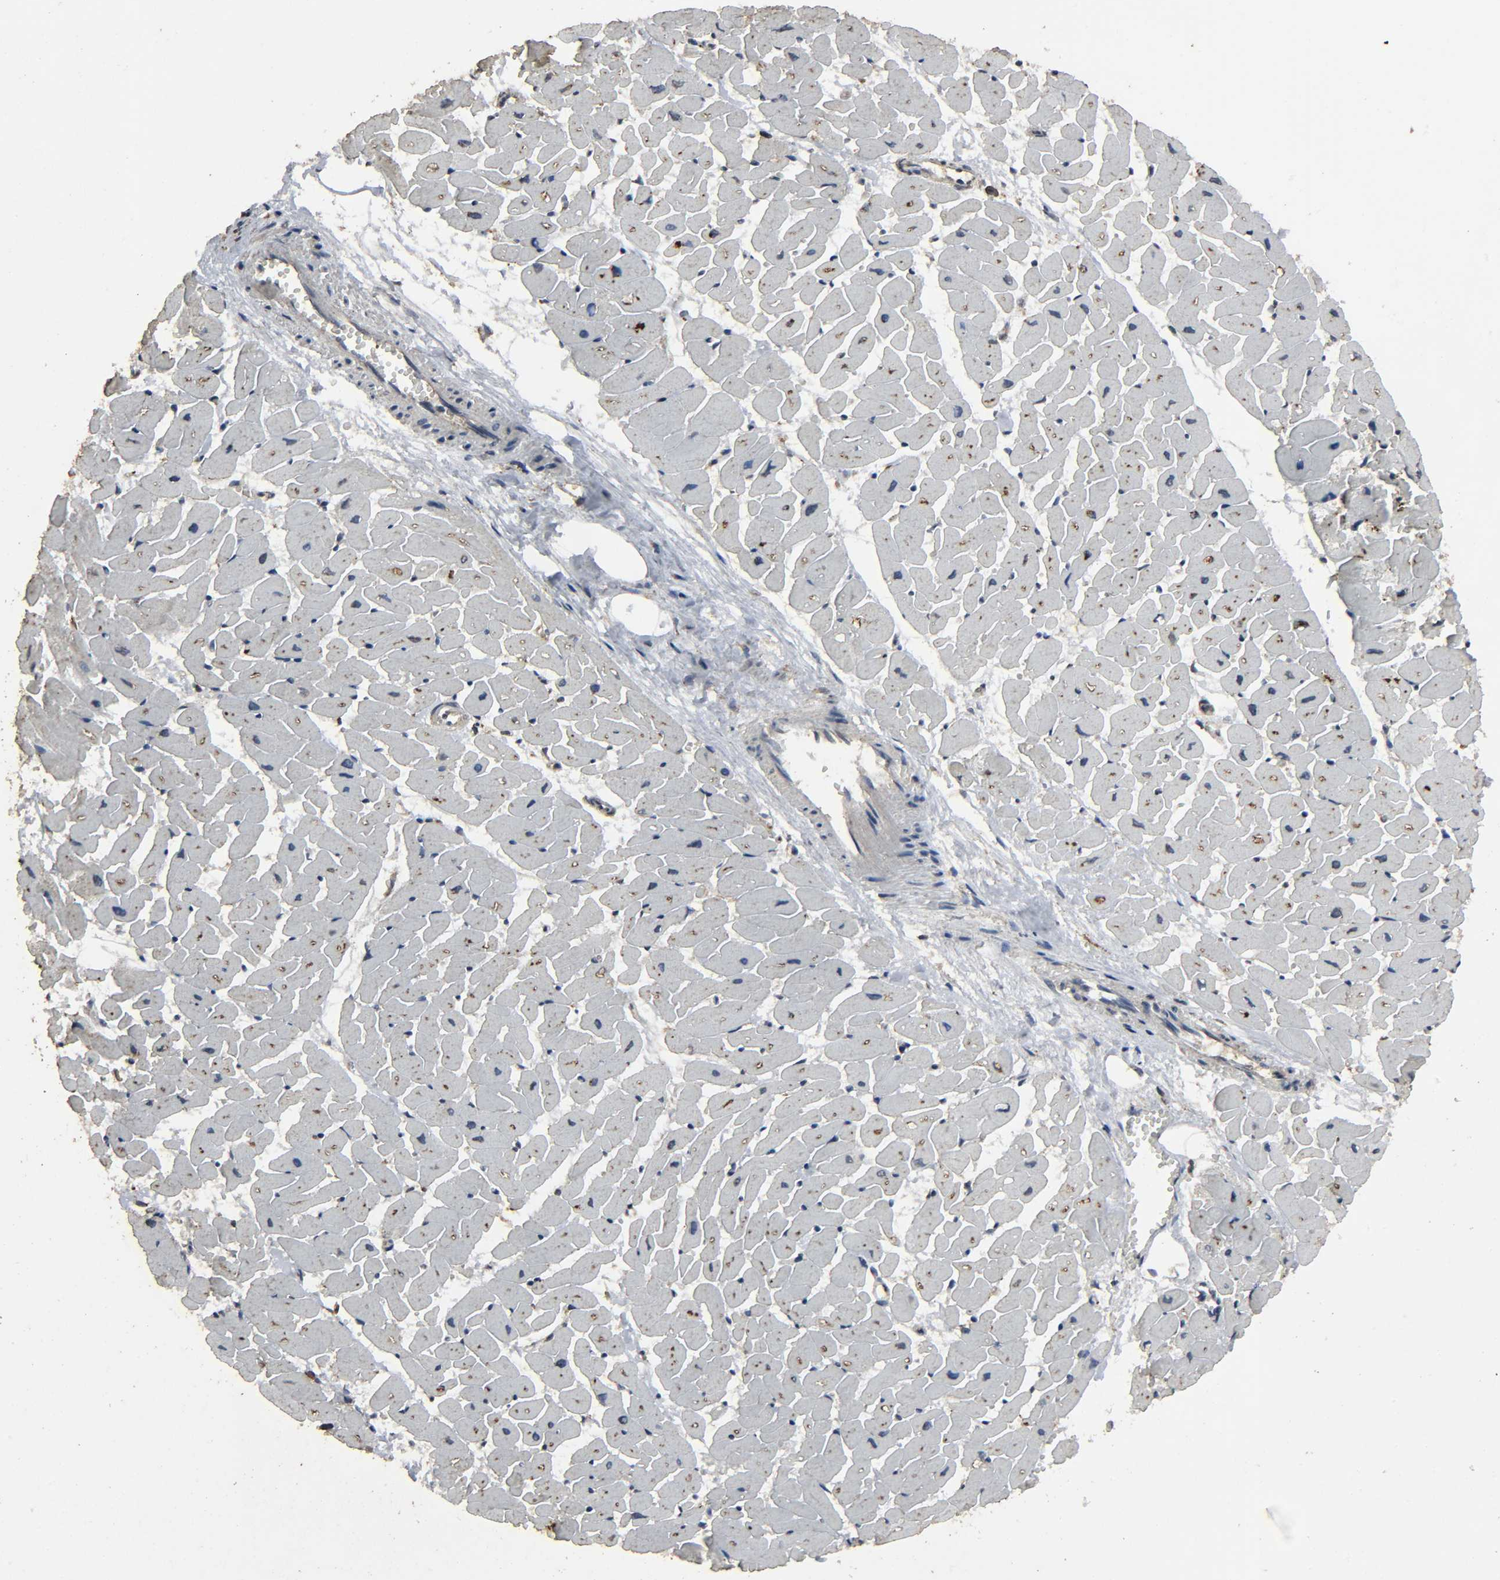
{"staining": {"intensity": "weak", "quantity": "<25%", "location": "cytoplasmic/membranous"}, "tissue": "heart muscle", "cell_type": "Cardiomyocytes", "image_type": "normal", "snomed": [{"axis": "morphology", "description": "Normal tissue, NOS"}, {"axis": "topography", "description": "Heart"}], "caption": "Immunohistochemistry (IHC) histopathology image of benign heart muscle stained for a protein (brown), which shows no positivity in cardiomyocytes.", "gene": "DDX6", "patient": {"sex": "female", "age": 19}}